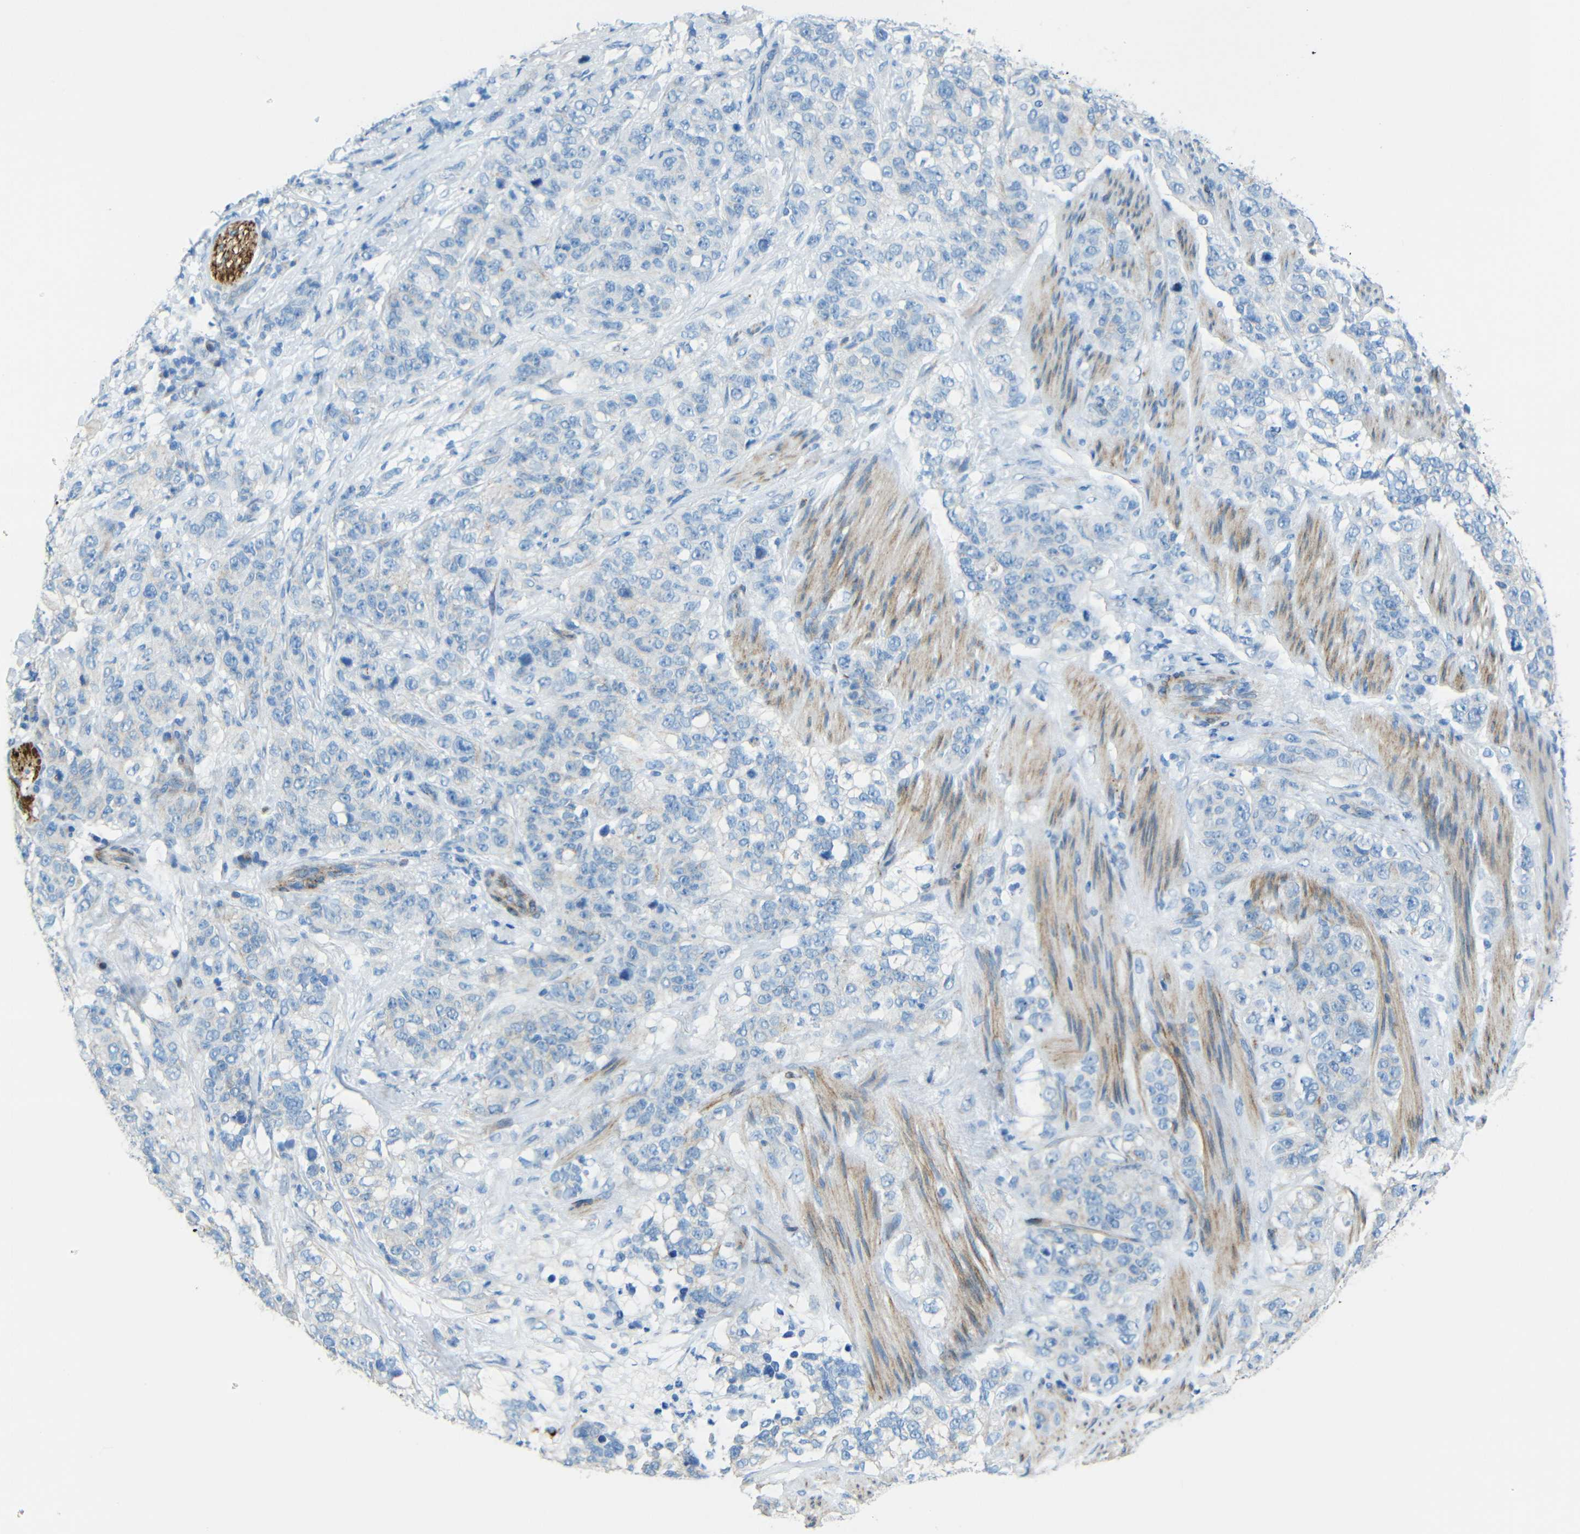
{"staining": {"intensity": "weak", "quantity": "<25%", "location": "cytoplasmic/membranous"}, "tissue": "stomach cancer", "cell_type": "Tumor cells", "image_type": "cancer", "snomed": [{"axis": "morphology", "description": "Adenocarcinoma, NOS"}, {"axis": "topography", "description": "Stomach"}], "caption": "Adenocarcinoma (stomach) stained for a protein using IHC exhibits no expression tumor cells.", "gene": "TUBB4B", "patient": {"sex": "male", "age": 48}}